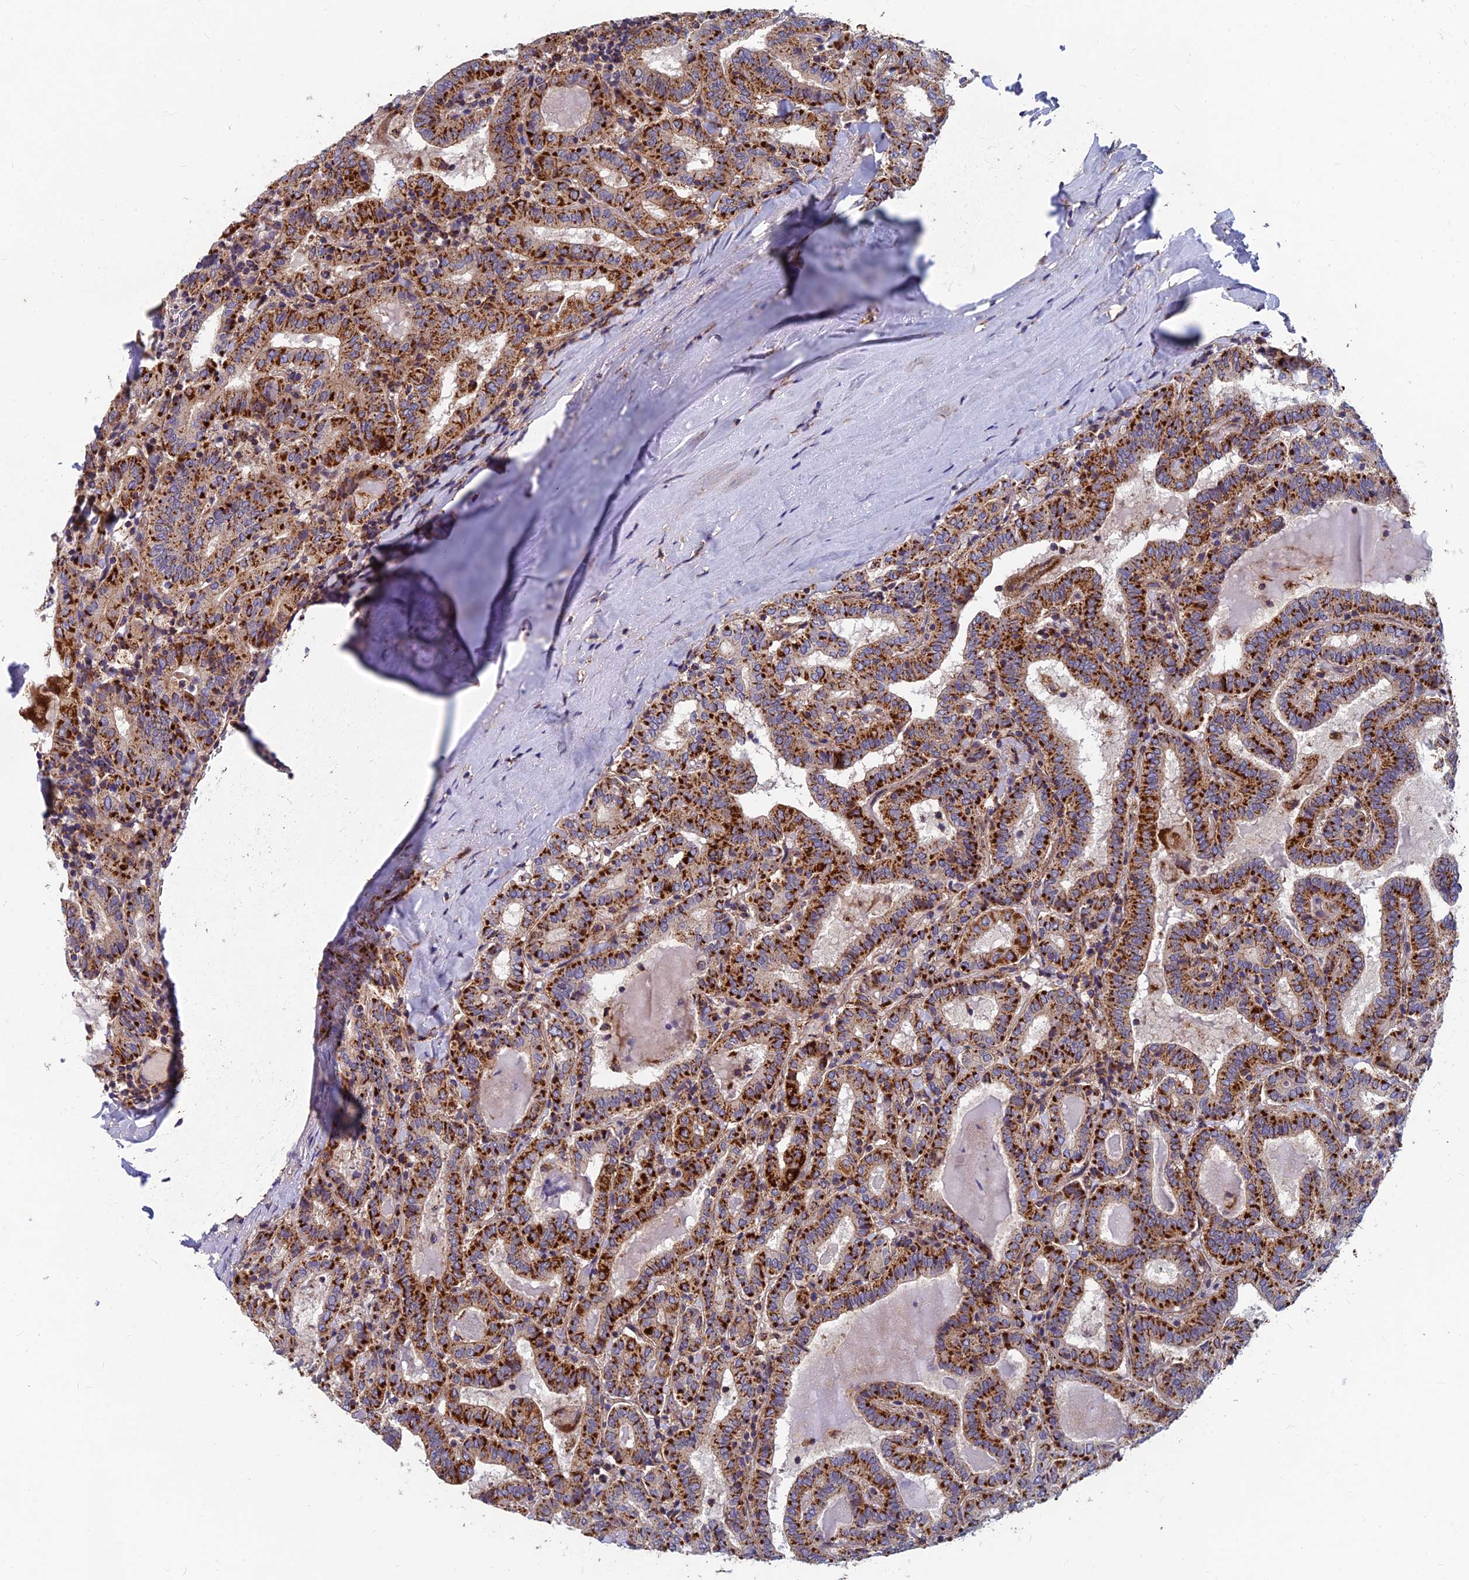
{"staining": {"intensity": "strong", "quantity": ">75%", "location": "cytoplasmic/membranous"}, "tissue": "thyroid cancer", "cell_type": "Tumor cells", "image_type": "cancer", "snomed": [{"axis": "morphology", "description": "Papillary adenocarcinoma, NOS"}, {"axis": "topography", "description": "Thyroid gland"}], "caption": "An immunohistochemistry photomicrograph of tumor tissue is shown. Protein staining in brown labels strong cytoplasmic/membranous positivity in thyroid papillary adenocarcinoma within tumor cells. The protein of interest is stained brown, and the nuclei are stained in blue (DAB (3,3'-diaminobenzidine) IHC with brightfield microscopy, high magnification).", "gene": "MRPS9", "patient": {"sex": "female", "age": 72}}